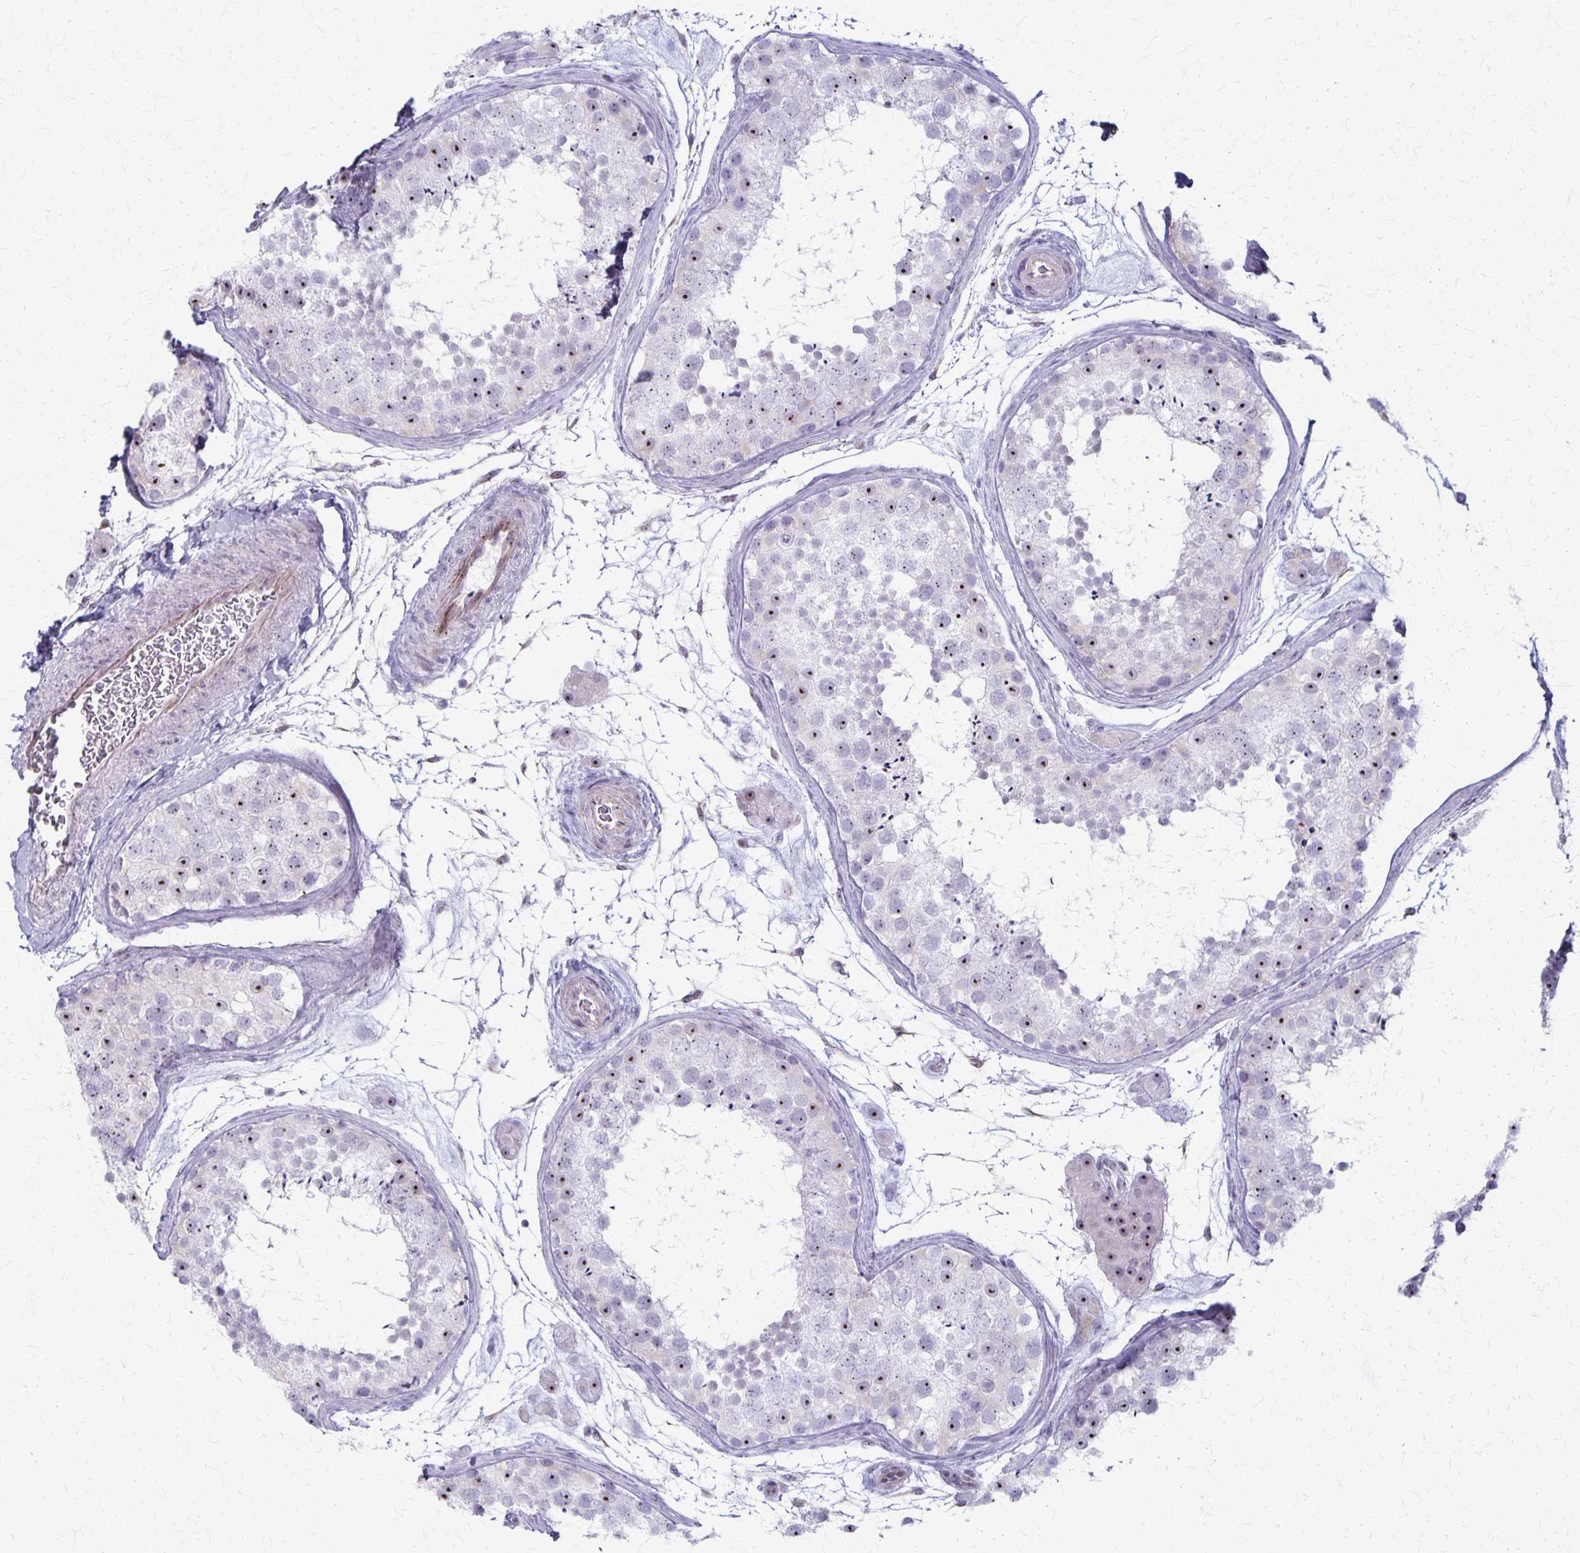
{"staining": {"intensity": "weak", "quantity": "25%-75%", "location": "nuclear"}, "tissue": "testis", "cell_type": "Cells in seminiferous ducts", "image_type": "normal", "snomed": [{"axis": "morphology", "description": "Normal tissue, NOS"}, {"axis": "topography", "description": "Testis"}], "caption": "Immunohistochemistry (IHC) image of normal testis: testis stained using IHC demonstrates low levels of weak protein expression localized specifically in the nuclear of cells in seminiferous ducts, appearing as a nuclear brown color.", "gene": "DLK2", "patient": {"sex": "male", "age": 41}}